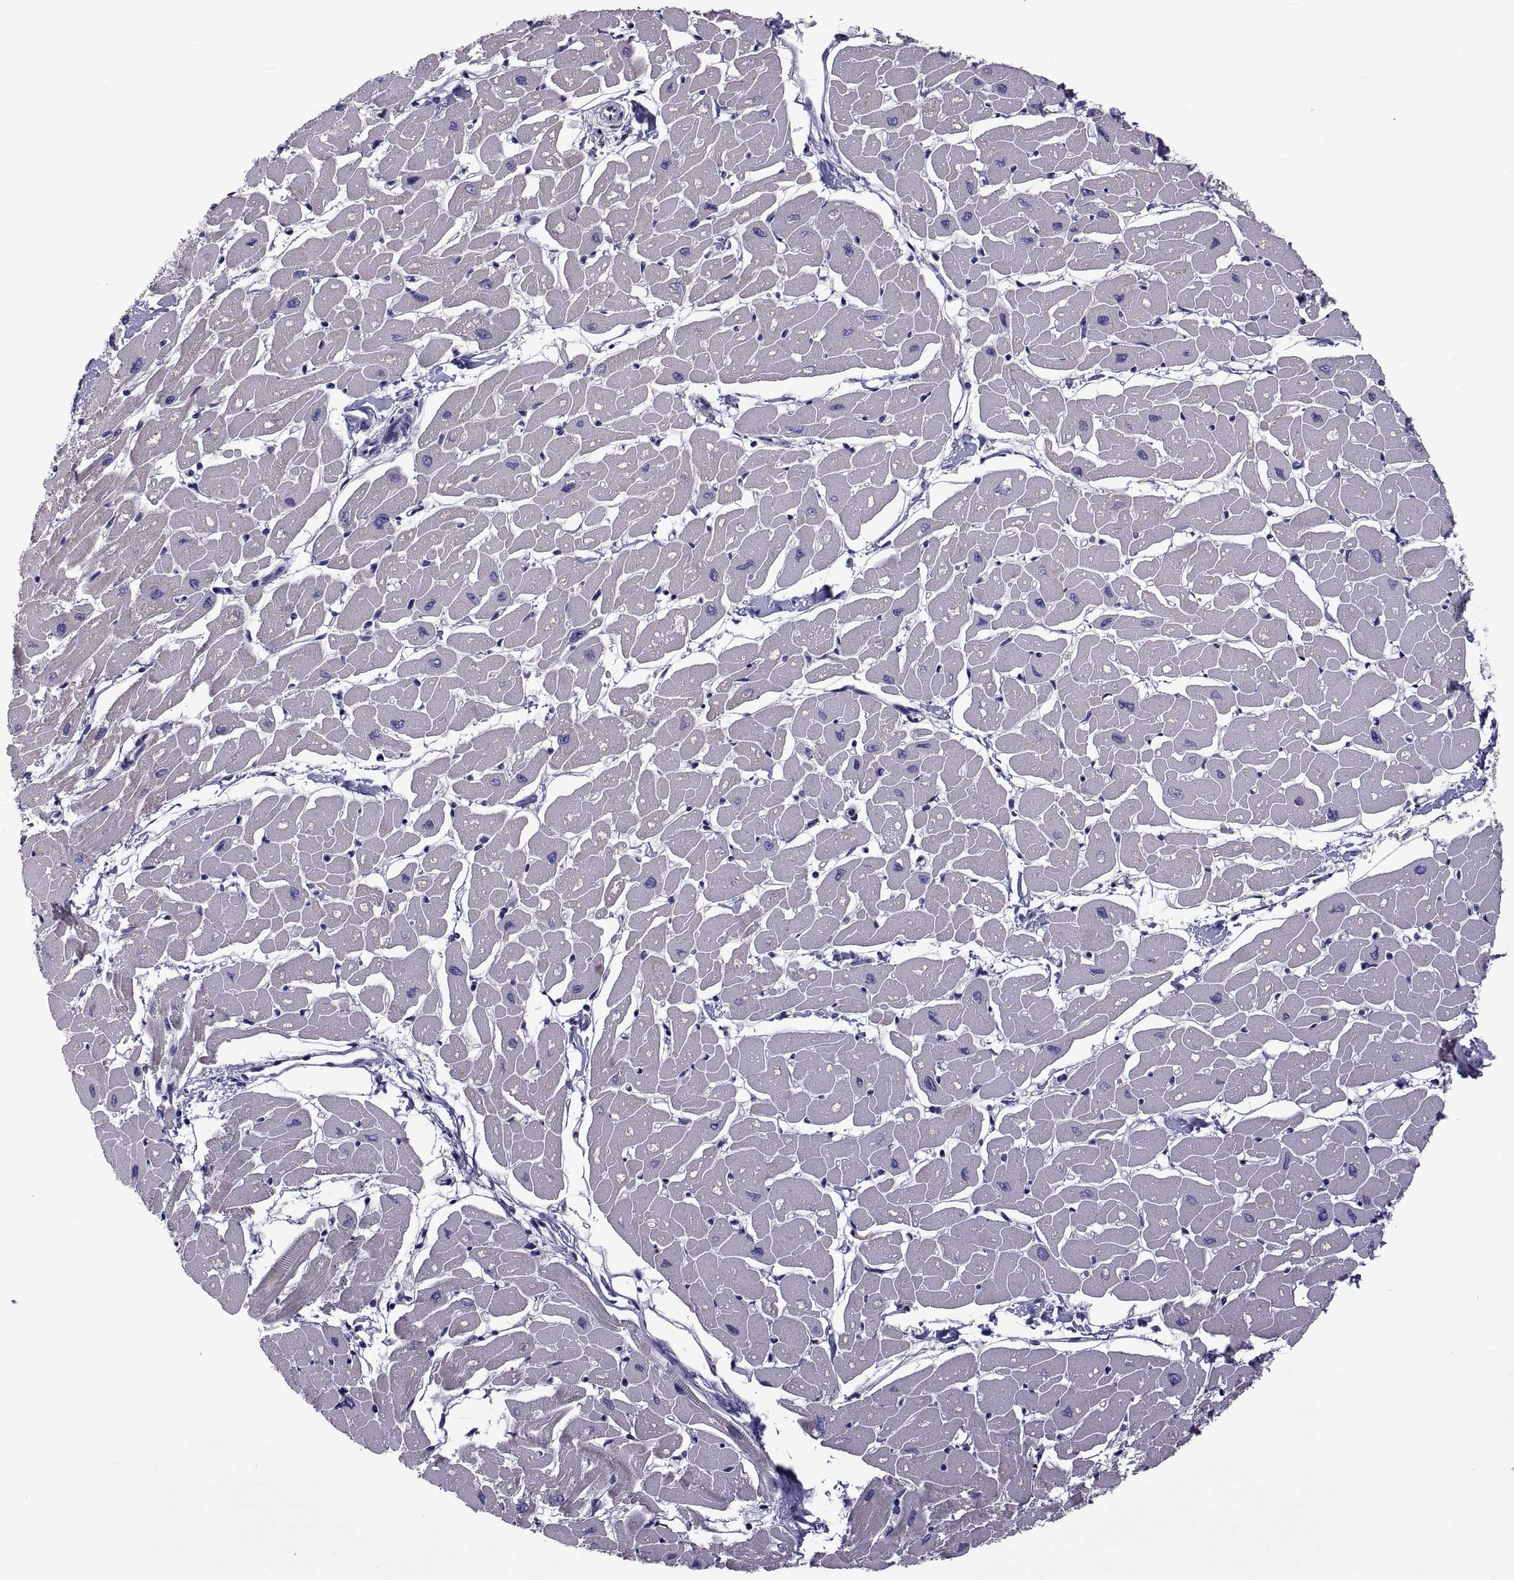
{"staining": {"intensity": "negative", "quantity": "none", "location": "none"}, "tissue": "heart muscle", "cell_type": "Cardiomyocytes", "image_type": "normal", "snomed": [{"axis": "morphology", "description": "Normal tissue, NOS"}, {"axis": "topography", "description": "Heart"}], "caption": "IHC photomicrograph of normal human heart muscle stained for a protein (brown), which demonstrates no expression in cardiomyocytes.", "gene": "TMC3", "patient": {"sex": "male", "age": 57}}